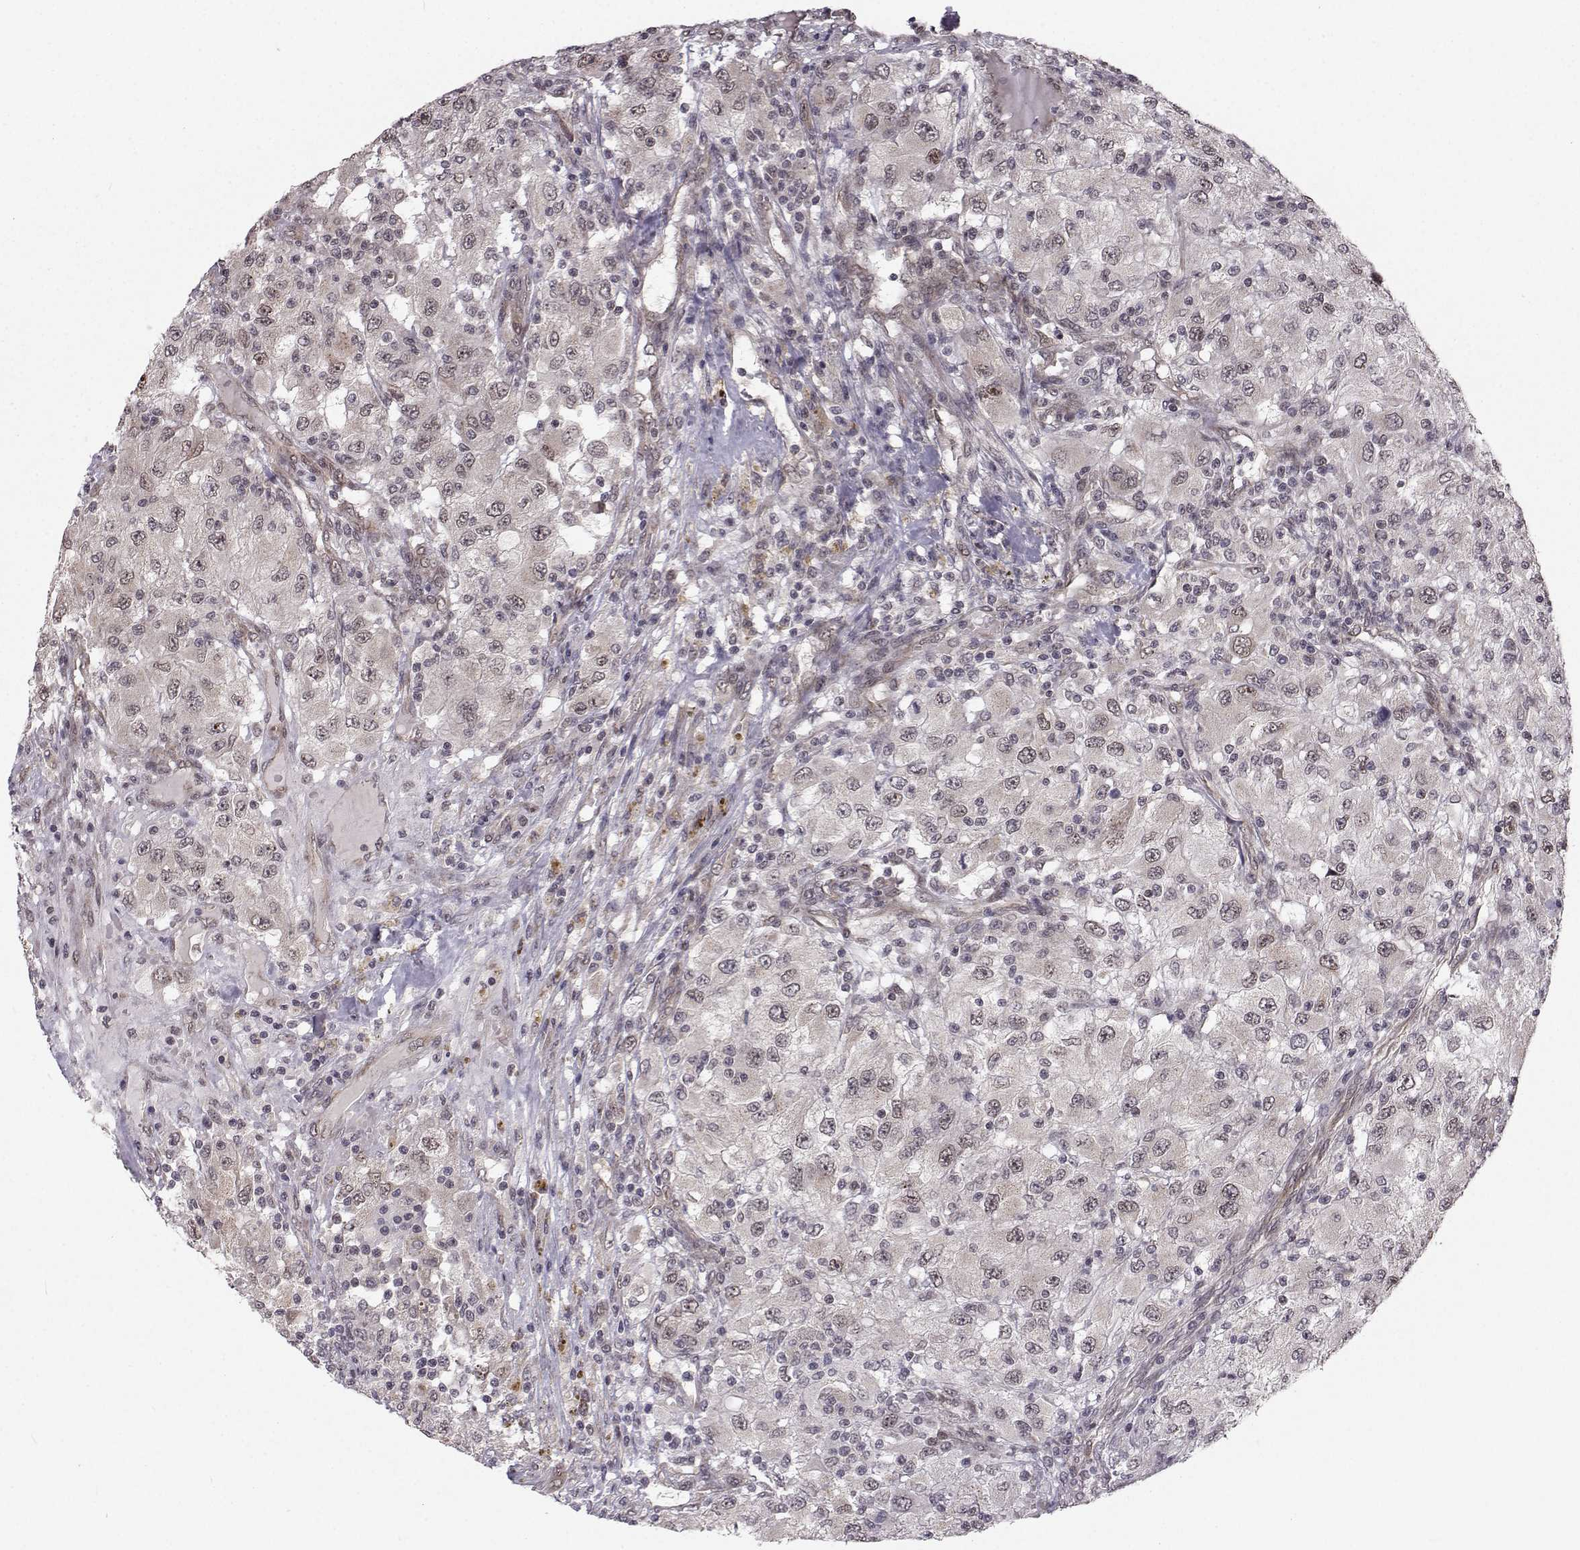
{"staining": {"intensity": "negative", "quantity": "none", "location": "none"}, "tissue": "renal cancer", "cell_type": "Tumor cells", "image_type": "cancer", "snomed": [{"axis": "morphology", "description": "Adenocarcinoma, NOS"}, {"axis": "topography", "description": "Kidney"}], "caption": "IHC image of neoplastic tissue: human adenocarcinoma (renal) stained with DAB (3,3'-diaminobenzidine) reveals no significant protein expression in tumor cells. (Immunohistochemistry, brightfield microscopy, high magnification).", "gene": "PKN2", "patient": {"sex": "female", "age": 67}}